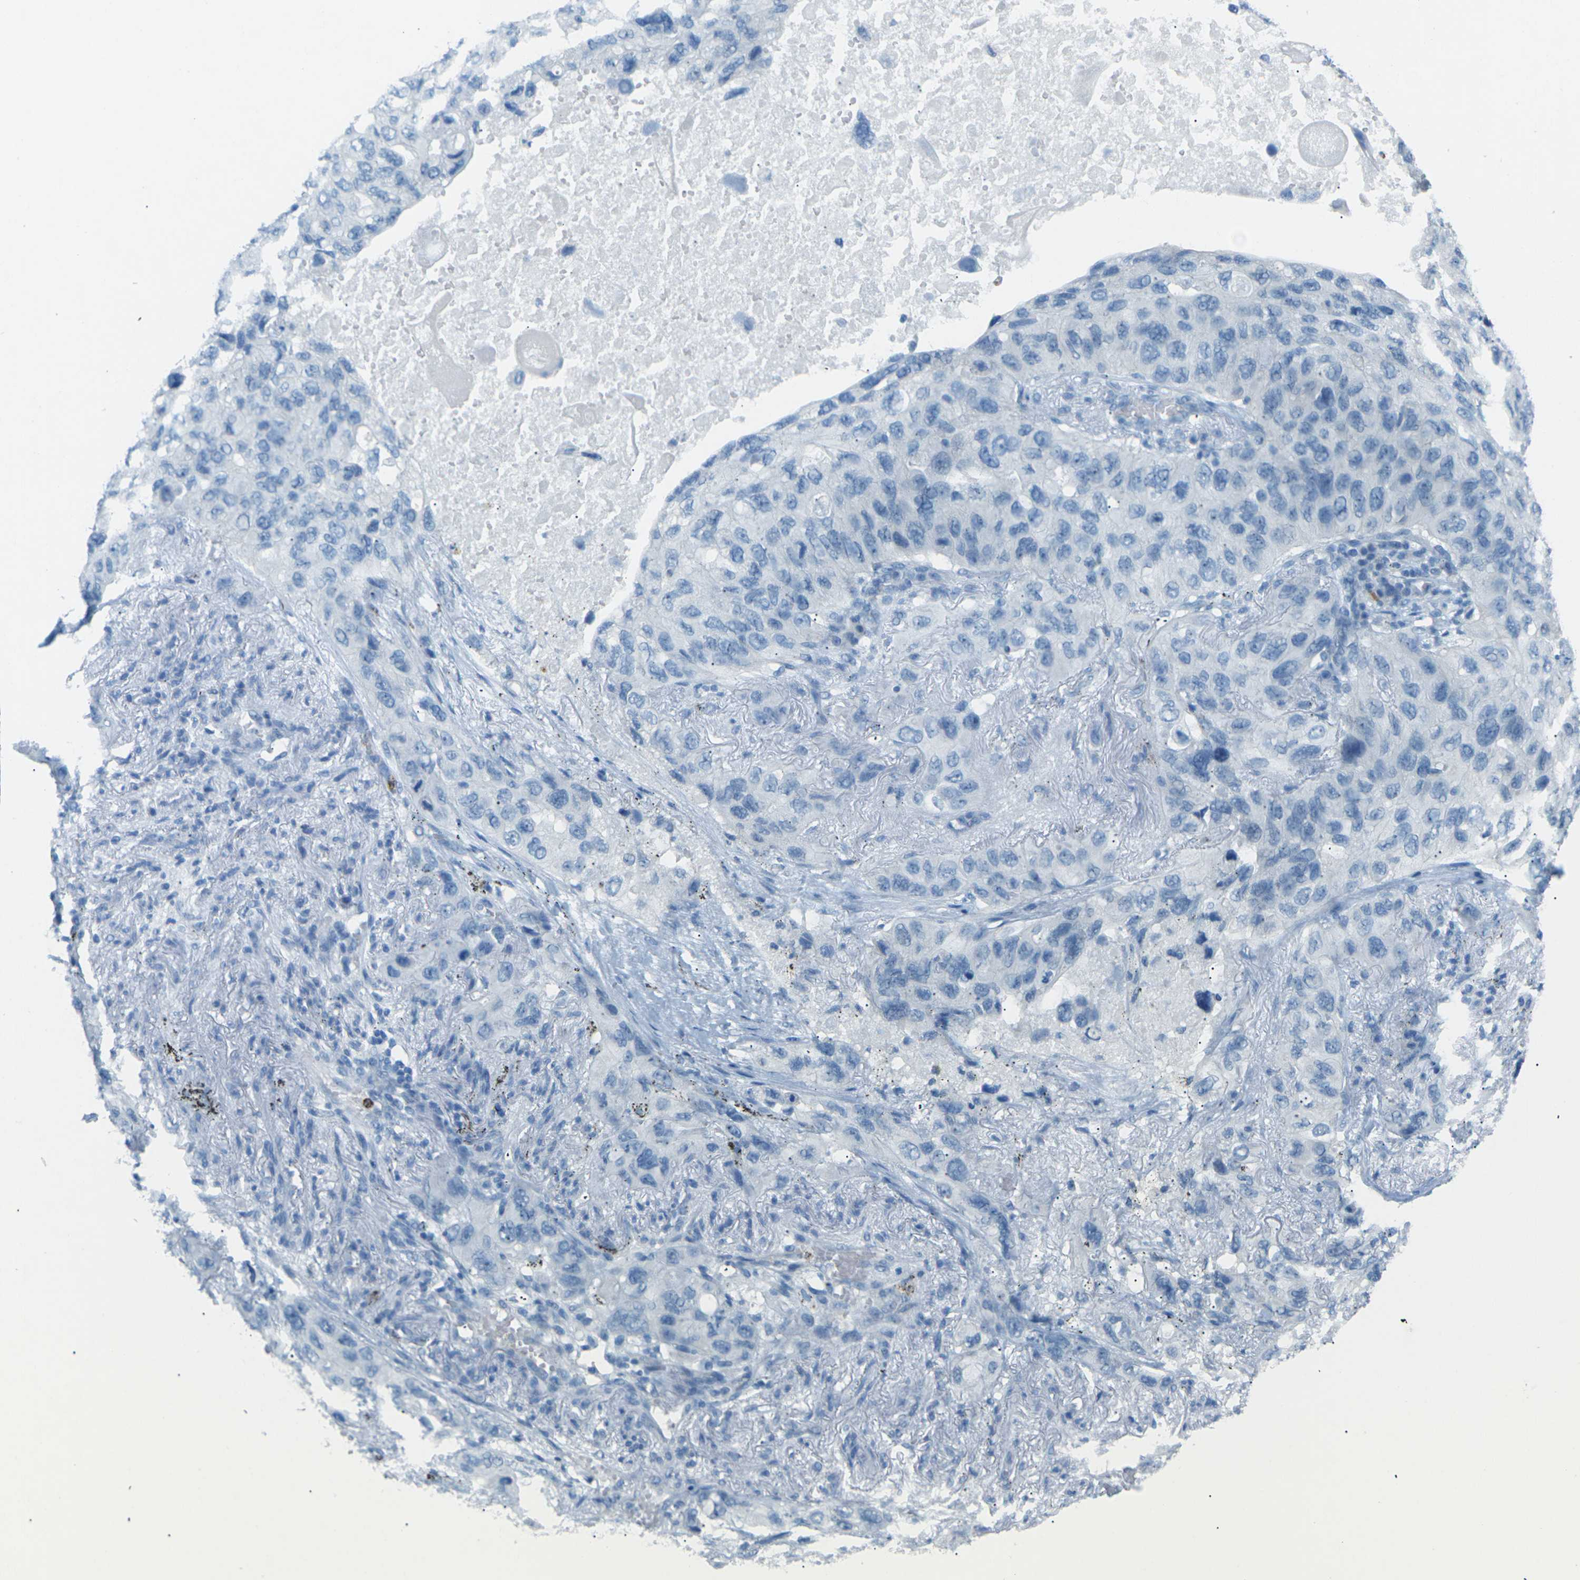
{"staining": {"intensity": "negative", "quantity": "none", "location": "none"}, "tissue": "lung cancer", "cell_type": "Tumor cells", "image_type": "cancer", "snomed": [{"axis": "morphology", "description": "Squamous cell carcinoma, NOS"}, {"axis": "topography", "description": "Lung"}], "caption": "Squamous cell carcinoma (lung) stained for a protein using immunohistochemistry (IHC) exhibits no positivity tumor cells.", "gene": "CDH16", "patient": {"sex": "female", "age": 73}}